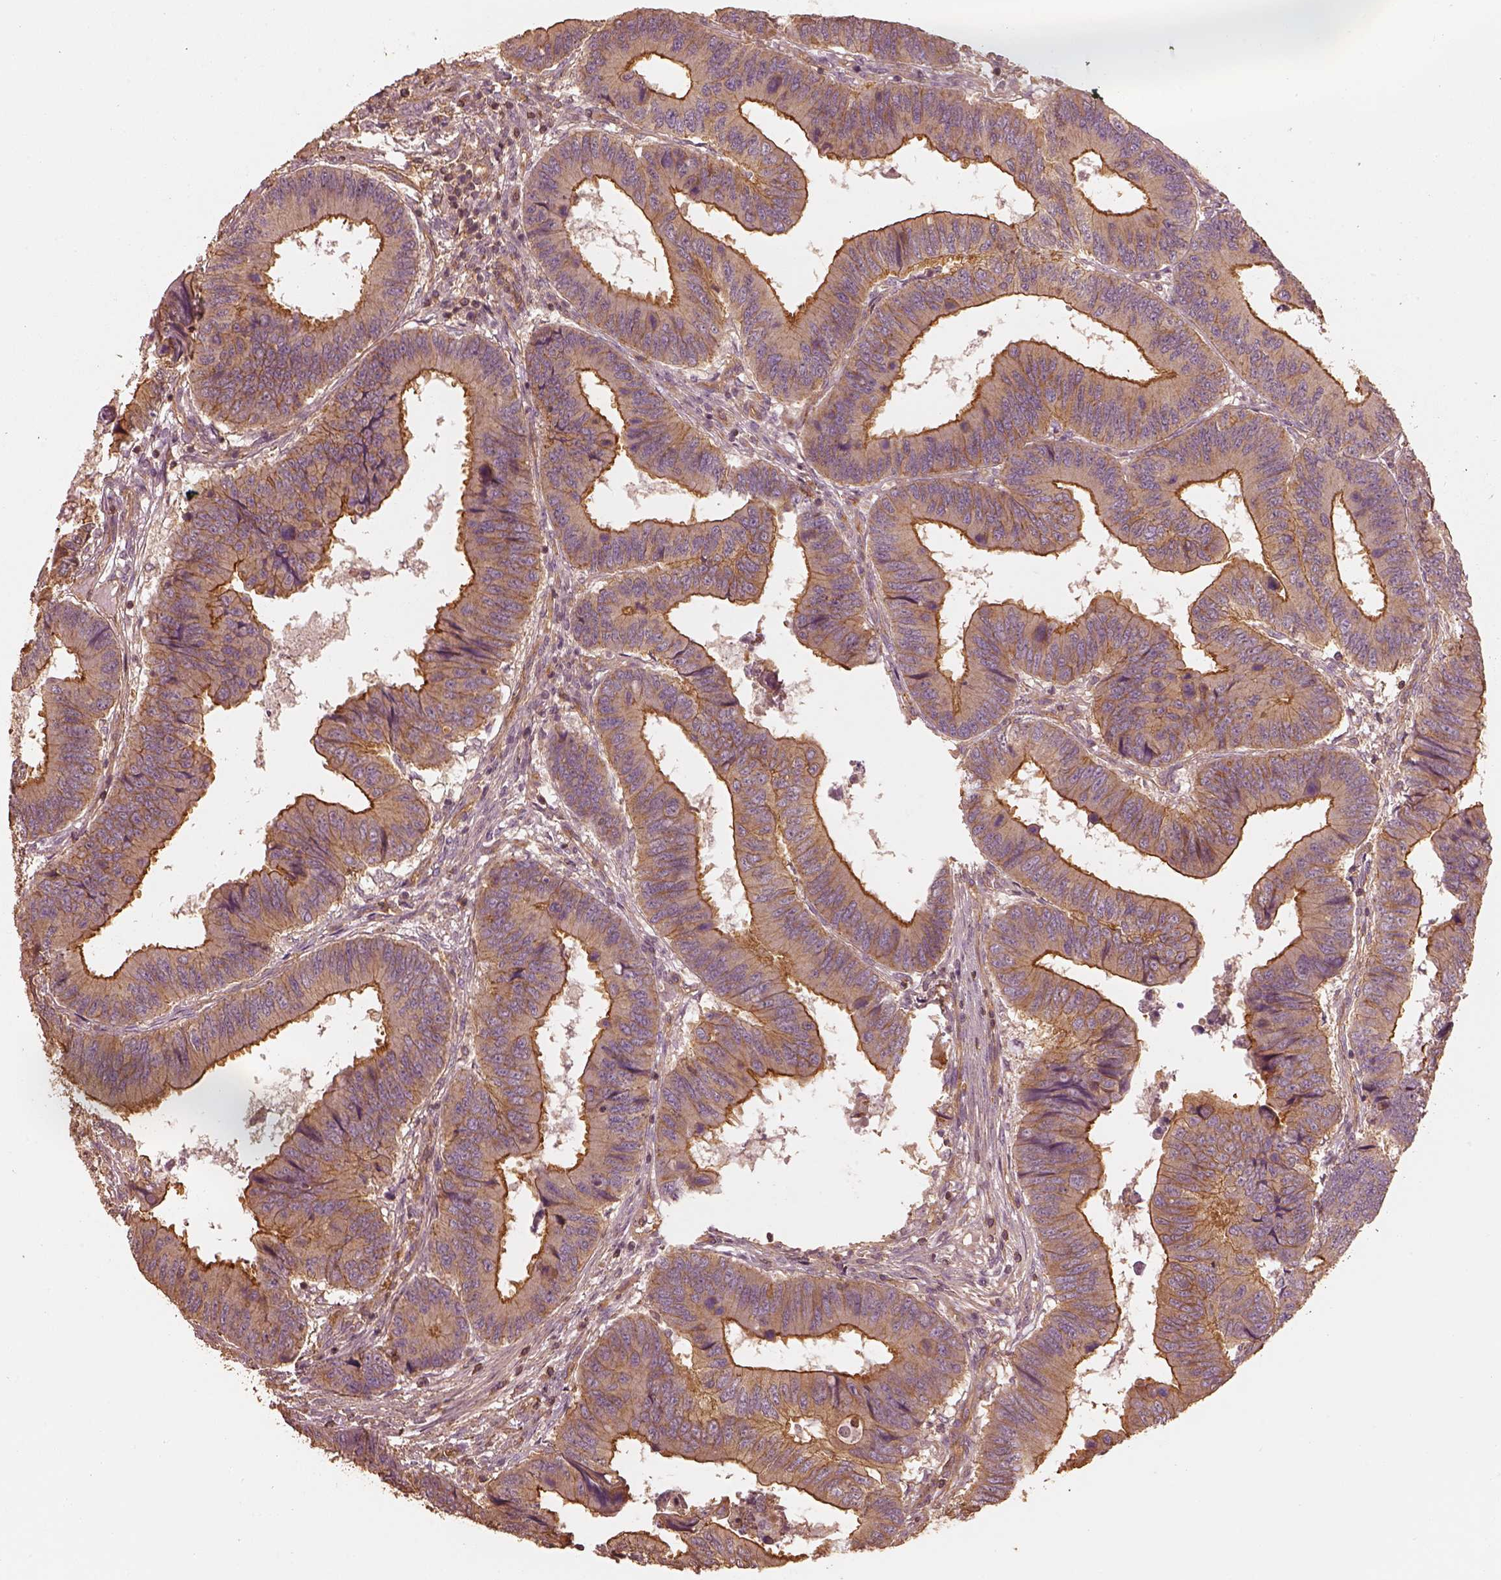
{"staining": {"intensity": "strong", "quantity": "25%-75%", "location": "cytoplasmic/membranous"}, "tissue": "colorectal cancer", "cell_type": "Tumor cells", "image_type": "cancer", "snomed": [{"axis": "morphology", "description": "Adenocarcinoma, NOS"}, {"axis": "topography", "description": "Colon"}], "caption": "This is an image of IHC staining of colorectal cancer (adenocarcinoma), which shows strong expression in the cytoplasmic/membranous of tumor cells.", "gene": "WDR7", "patient": {"sex": "male", "age": 53}}